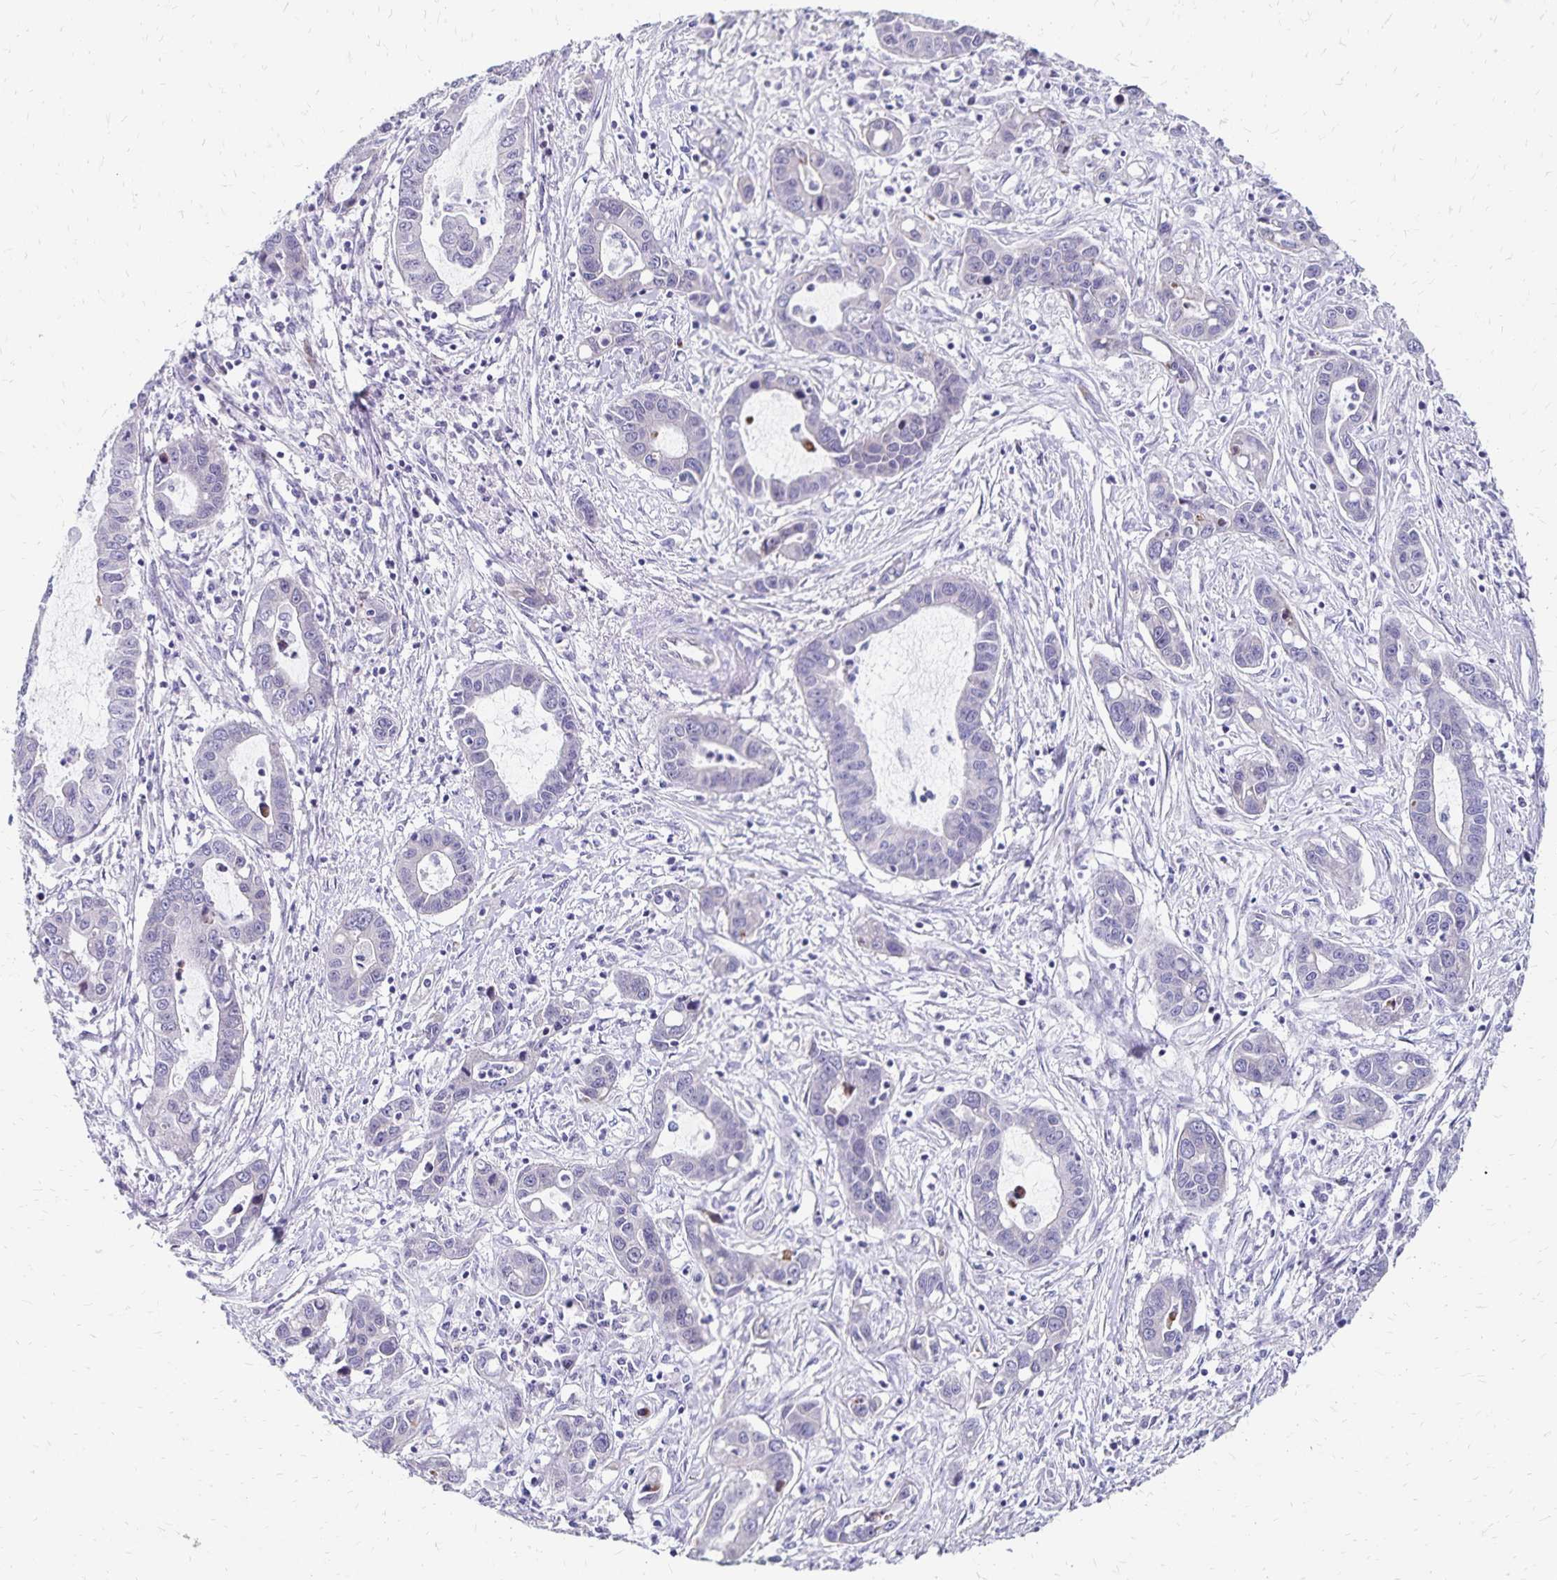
{"staining": {"intensity": "negative", "quantity": "none", "location": "none"}, "tissue": "liver cancer", "cell_type": "Tumor cells", "image_type": "cancer", "snomed": [{"axis": "morphology", "description": "Cholangiocarcinoma"}, {"axis": "topography", "description": "Liver"}], "caption": "This is an immunohistochemistry (IHC) photomicrograph of human liver cancer (cholangiocarcinoma). There is no staining in tumor cells.", "gene": "NECAP1", "patient": {"sex": "male", "age": 58}}